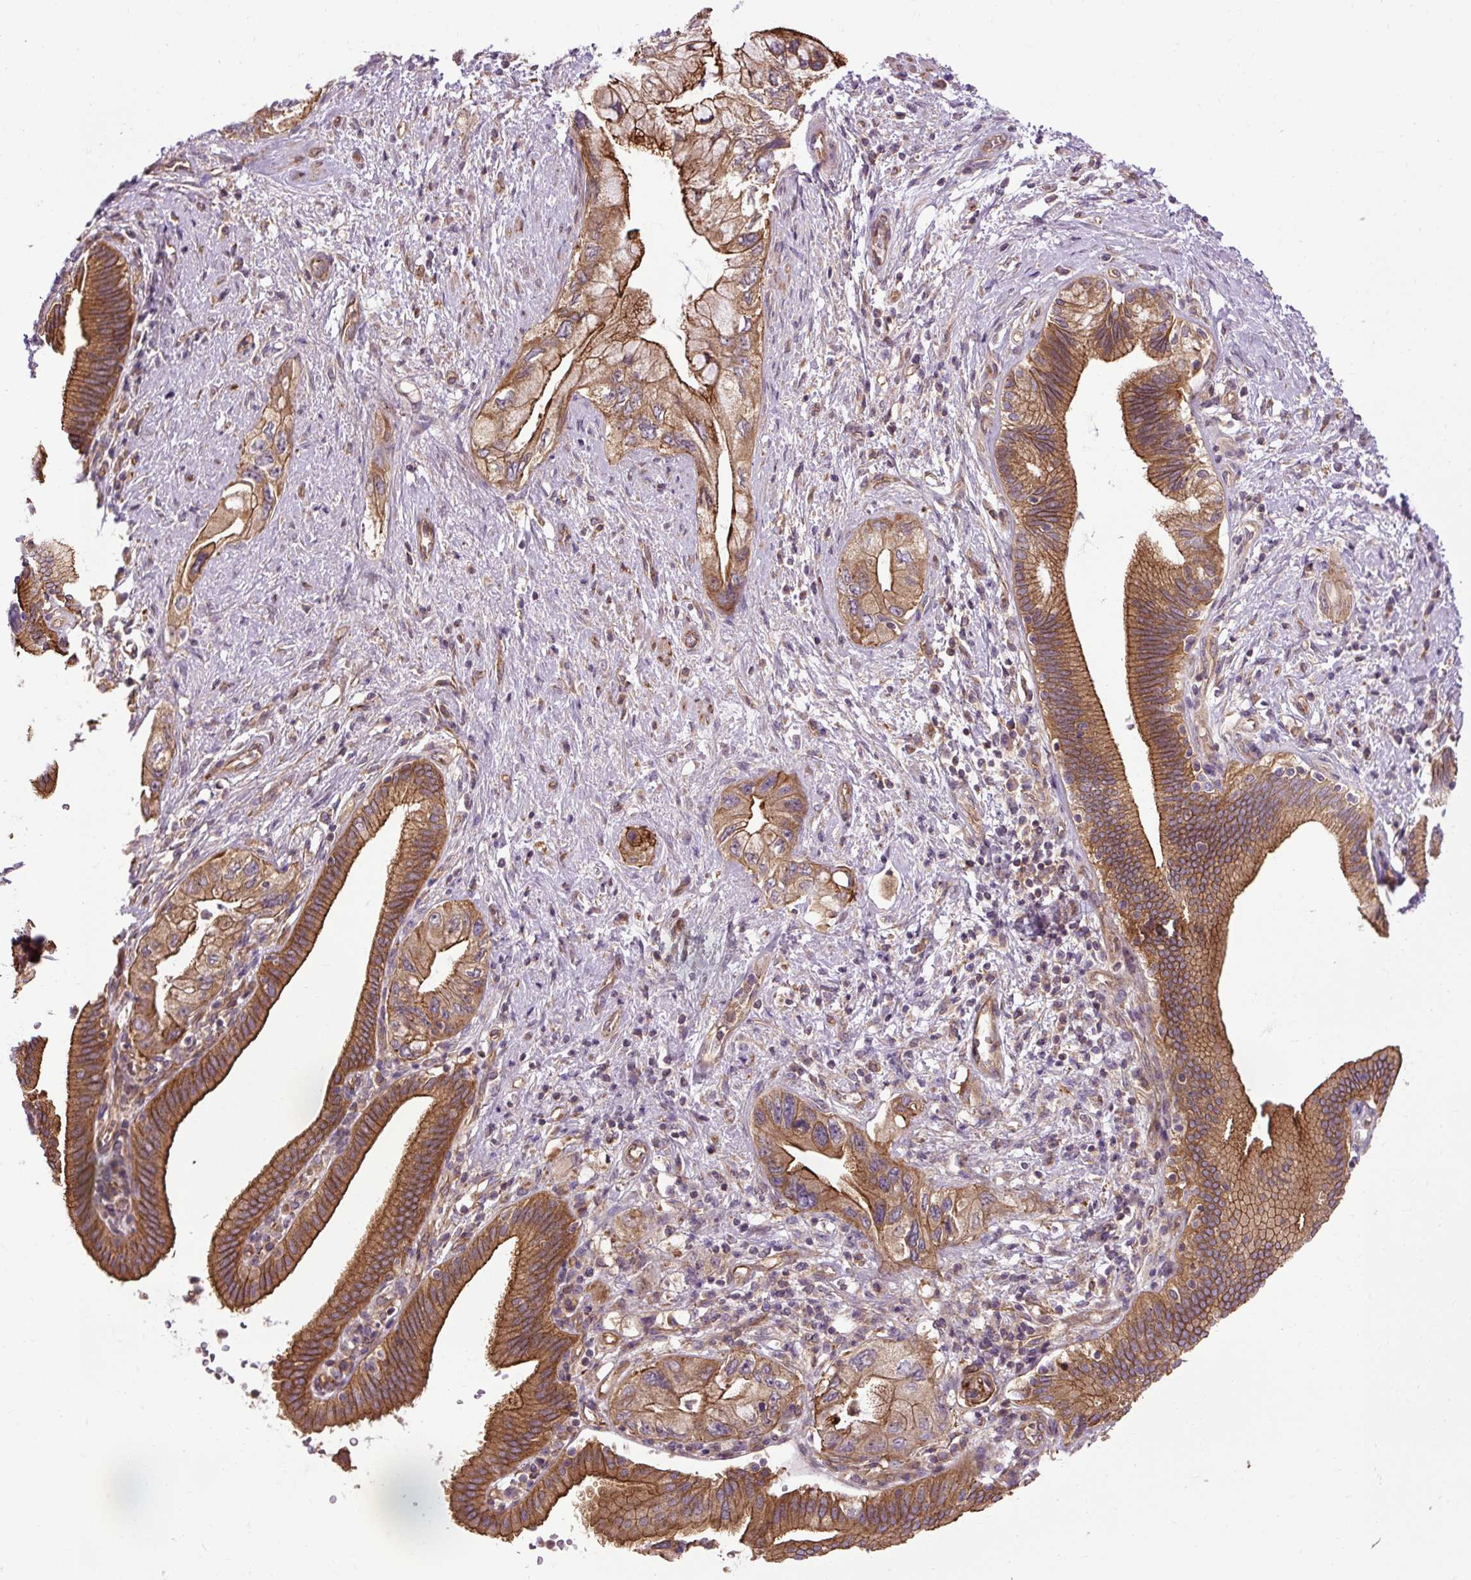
{"staining": {"intensity": "strong", "quantity": ">75%", "location": "cytoplasmic/membranous"}, "tissue": "pancreatic cancer", "cell_type": "Tumor cells", "image_type": "cancer", "snomed": [{"axis": "morphology", "description": "Adenocarcinoma, NOS"}, {"axis": "topography", "description": "Pancreas"}], "caption": "This micrograph shows immunohistochemistry staining of human pancreatic cancer (adenocarcinoma), with high strong cytoplasmic/membranous positivity in about >75% of tumor cells.", "gene": "CCDC93", "patient": {"sex": "female", "age": 73}}